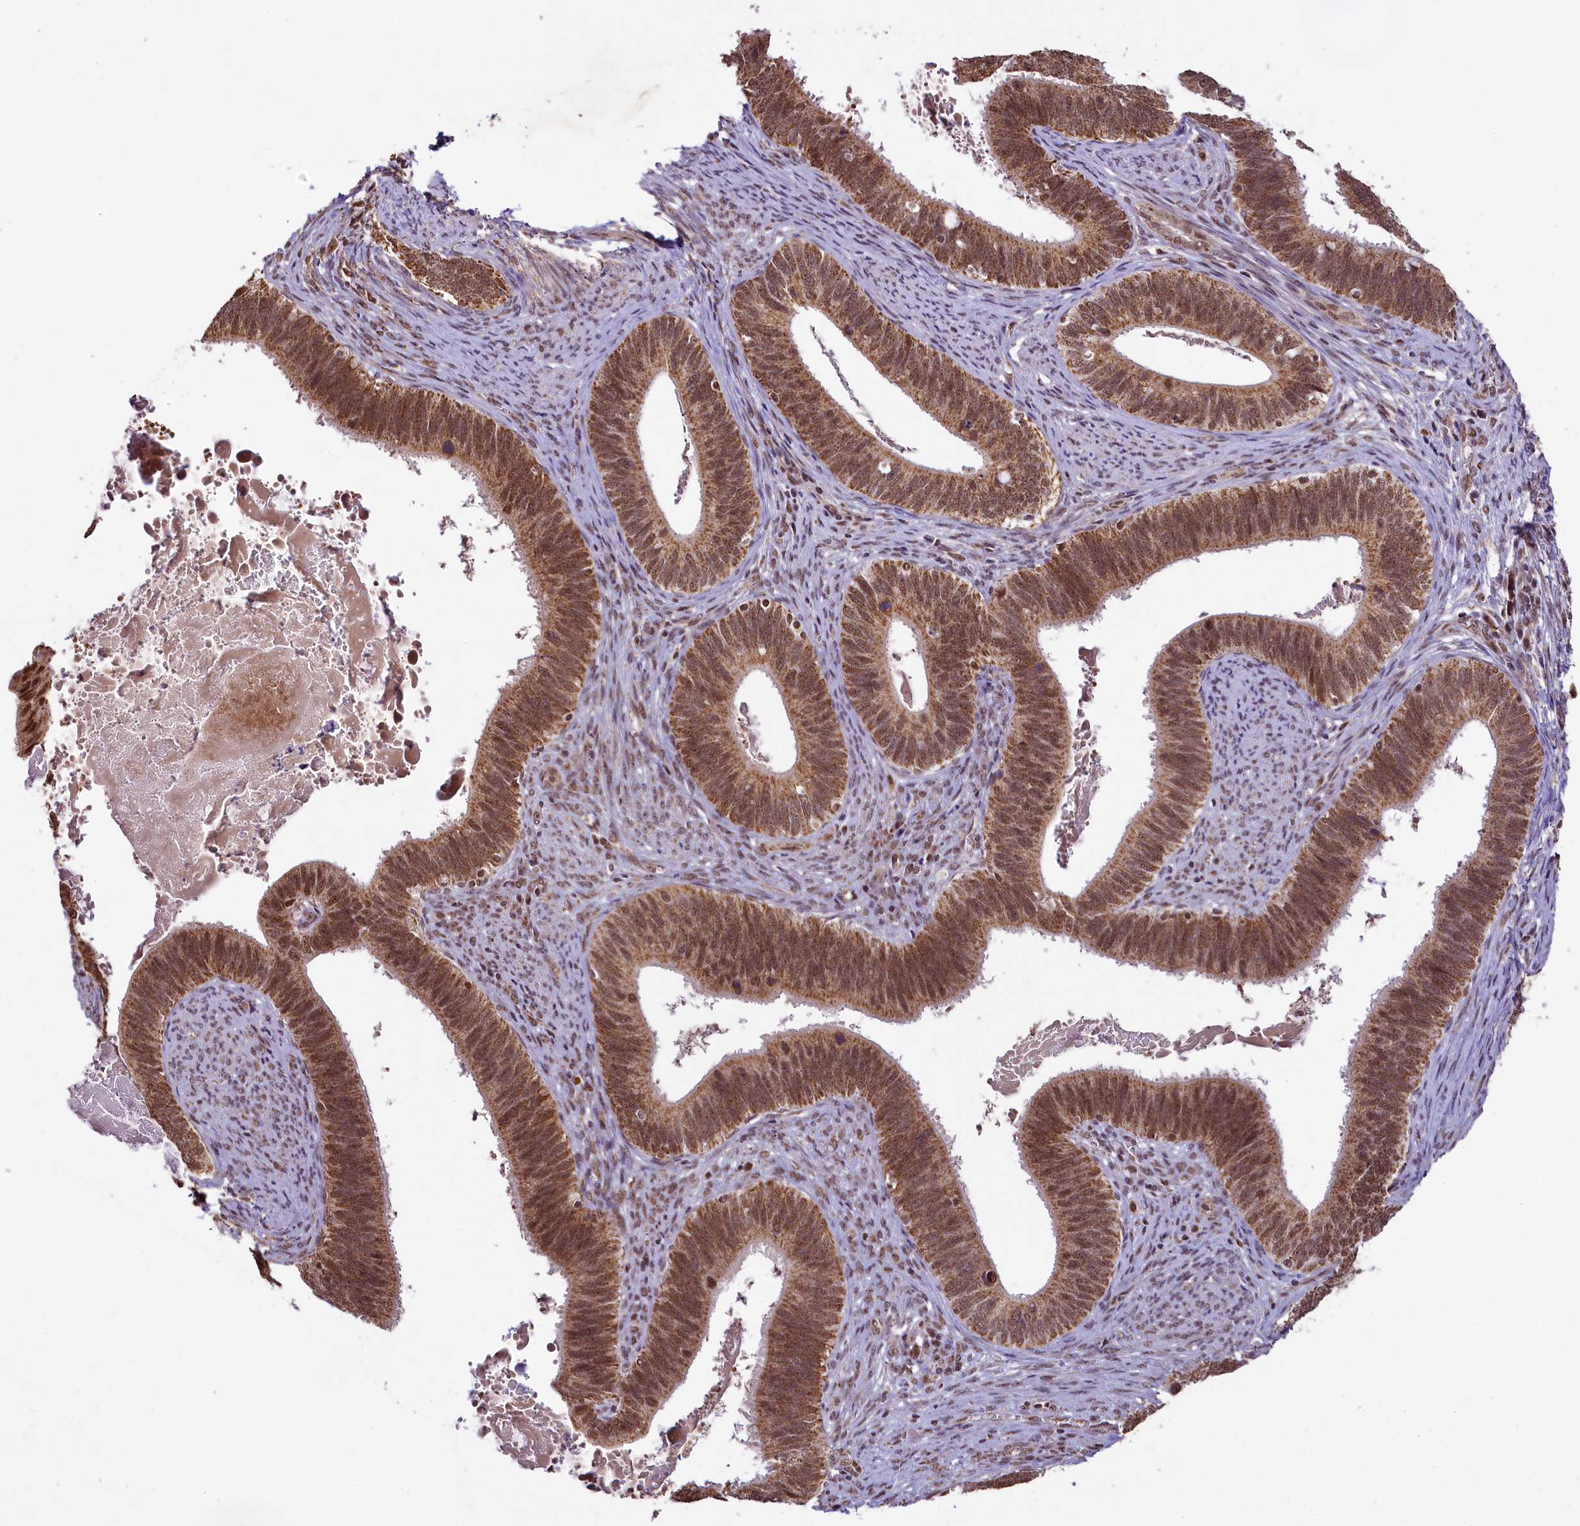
{"staining": {"intensity": "moderate", "quantity": ">75%", "location": "cytoplasmic/membranous,nuclear"}, "tissue": "cervical cancer", "cell_type": "Tumor cells", "image_type": "cancer", "snomed": [{"axis": "morphology", "description": "Adenocarcinoma, NOS"}, {"axis": "topography", "description": "Cervix"}], "caption": "Protein analysis of adenocarcinoma (cervical) tissue exhibits moderate cytoplasmic/membranous and nuclear staining in about >75% of tumor cells. (brown staining indicates protein expression, while blue staining denotes nuclei).", "gene": "PAF1", "patient": {"sex": "female", "age": 42}}